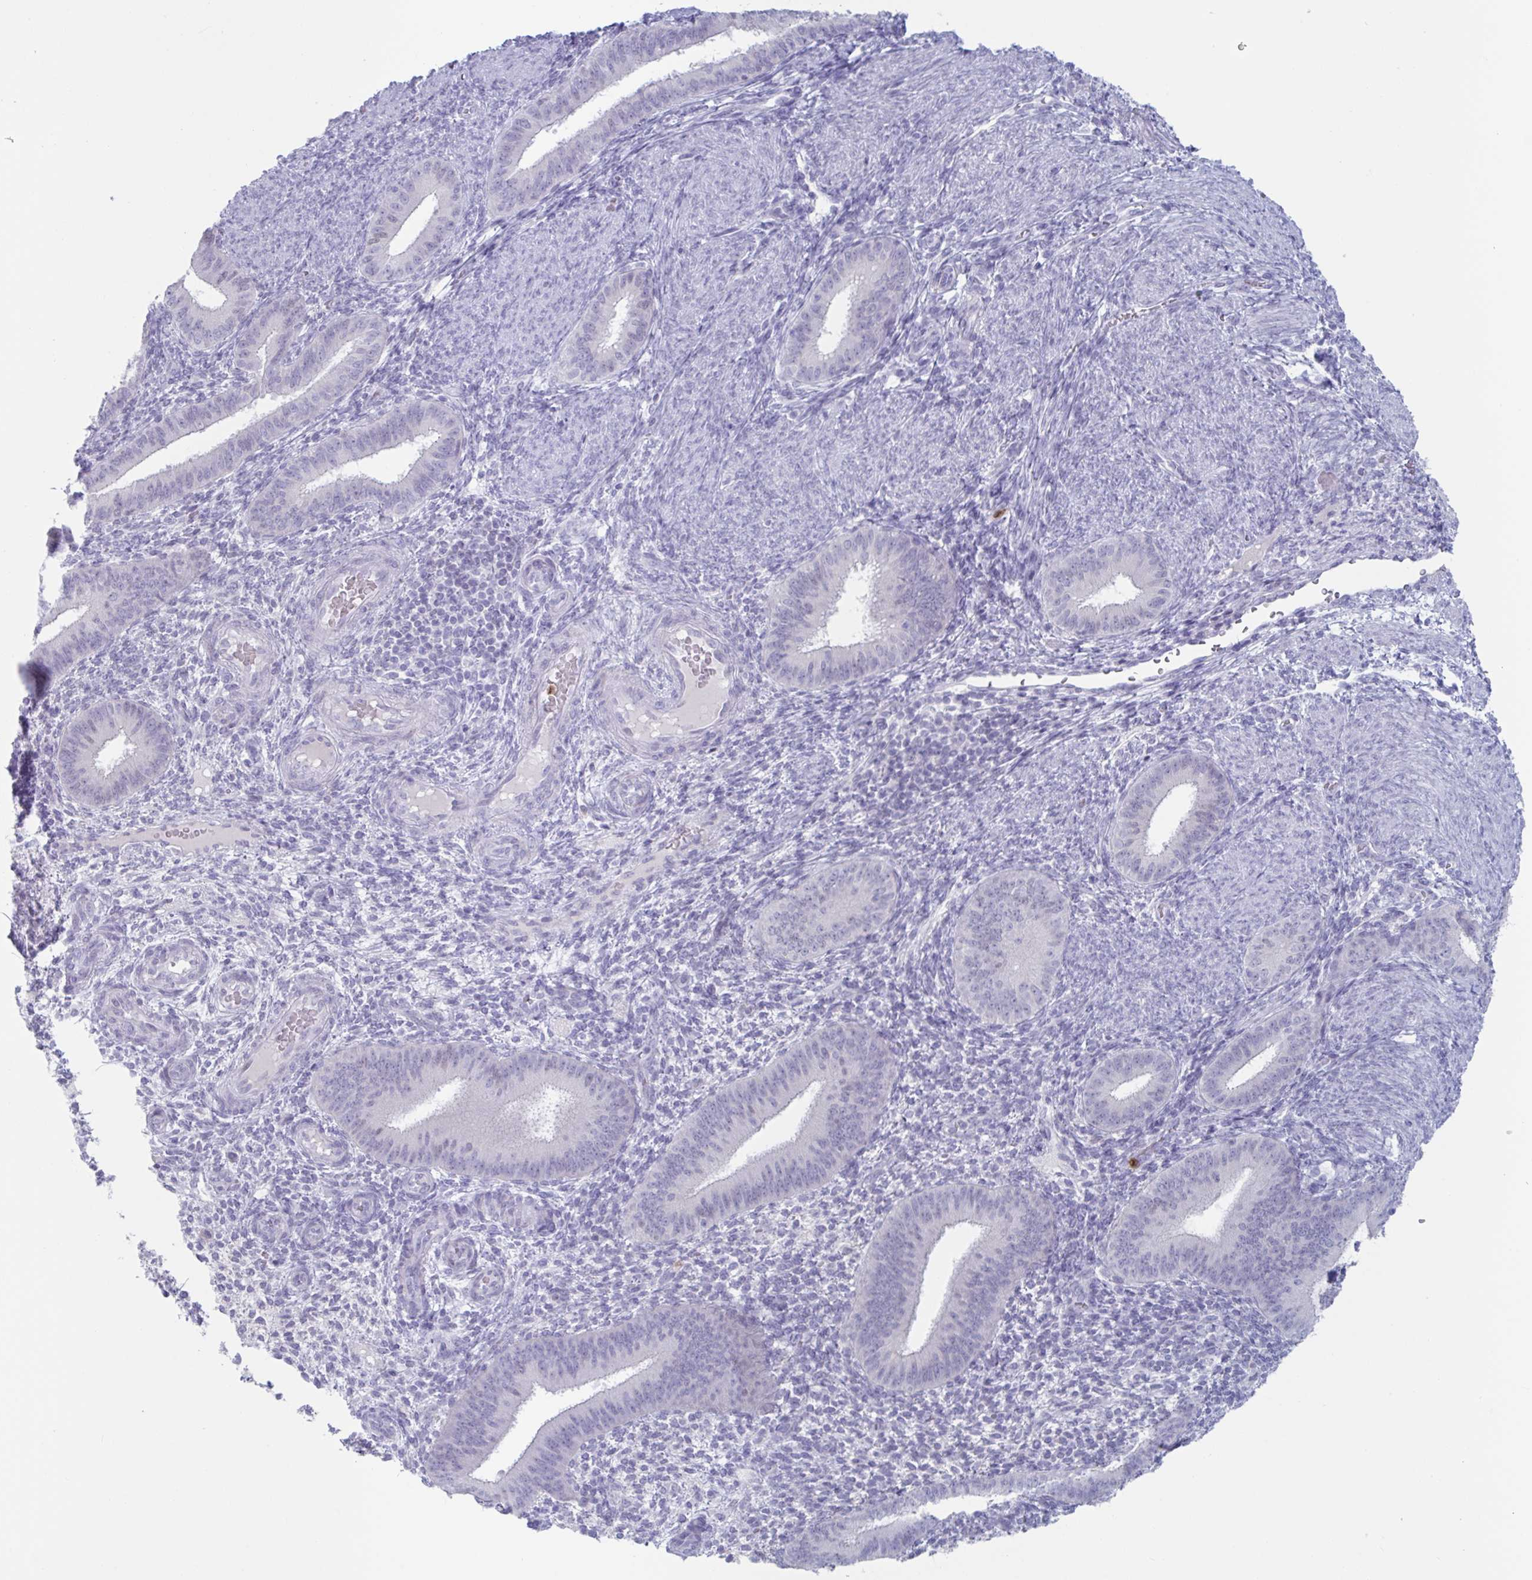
{"staining": {"intensity": "negative", "quantity": "none", "location": "none"}, "tissue": "endometrium", "cell_type": "Cells in endometrial stroma", "image_type": "normal", "snomed": [{"axis": "morphology", "description": "Normal tissue, NOS"}, {"axis": "topography", "description": "Endometrium"}], "caption": "The immunohistochemistry (IHC) photomicrograph has no significant positivity in cells in endometrial stroma of endometrium. (Stains: DAB IHC with hematoxylin counter stain, Microscopy: brightfield microscopy at high magnification).", "gene": "CYP4F11", "patient": {"sex": "female", "age": 39}}